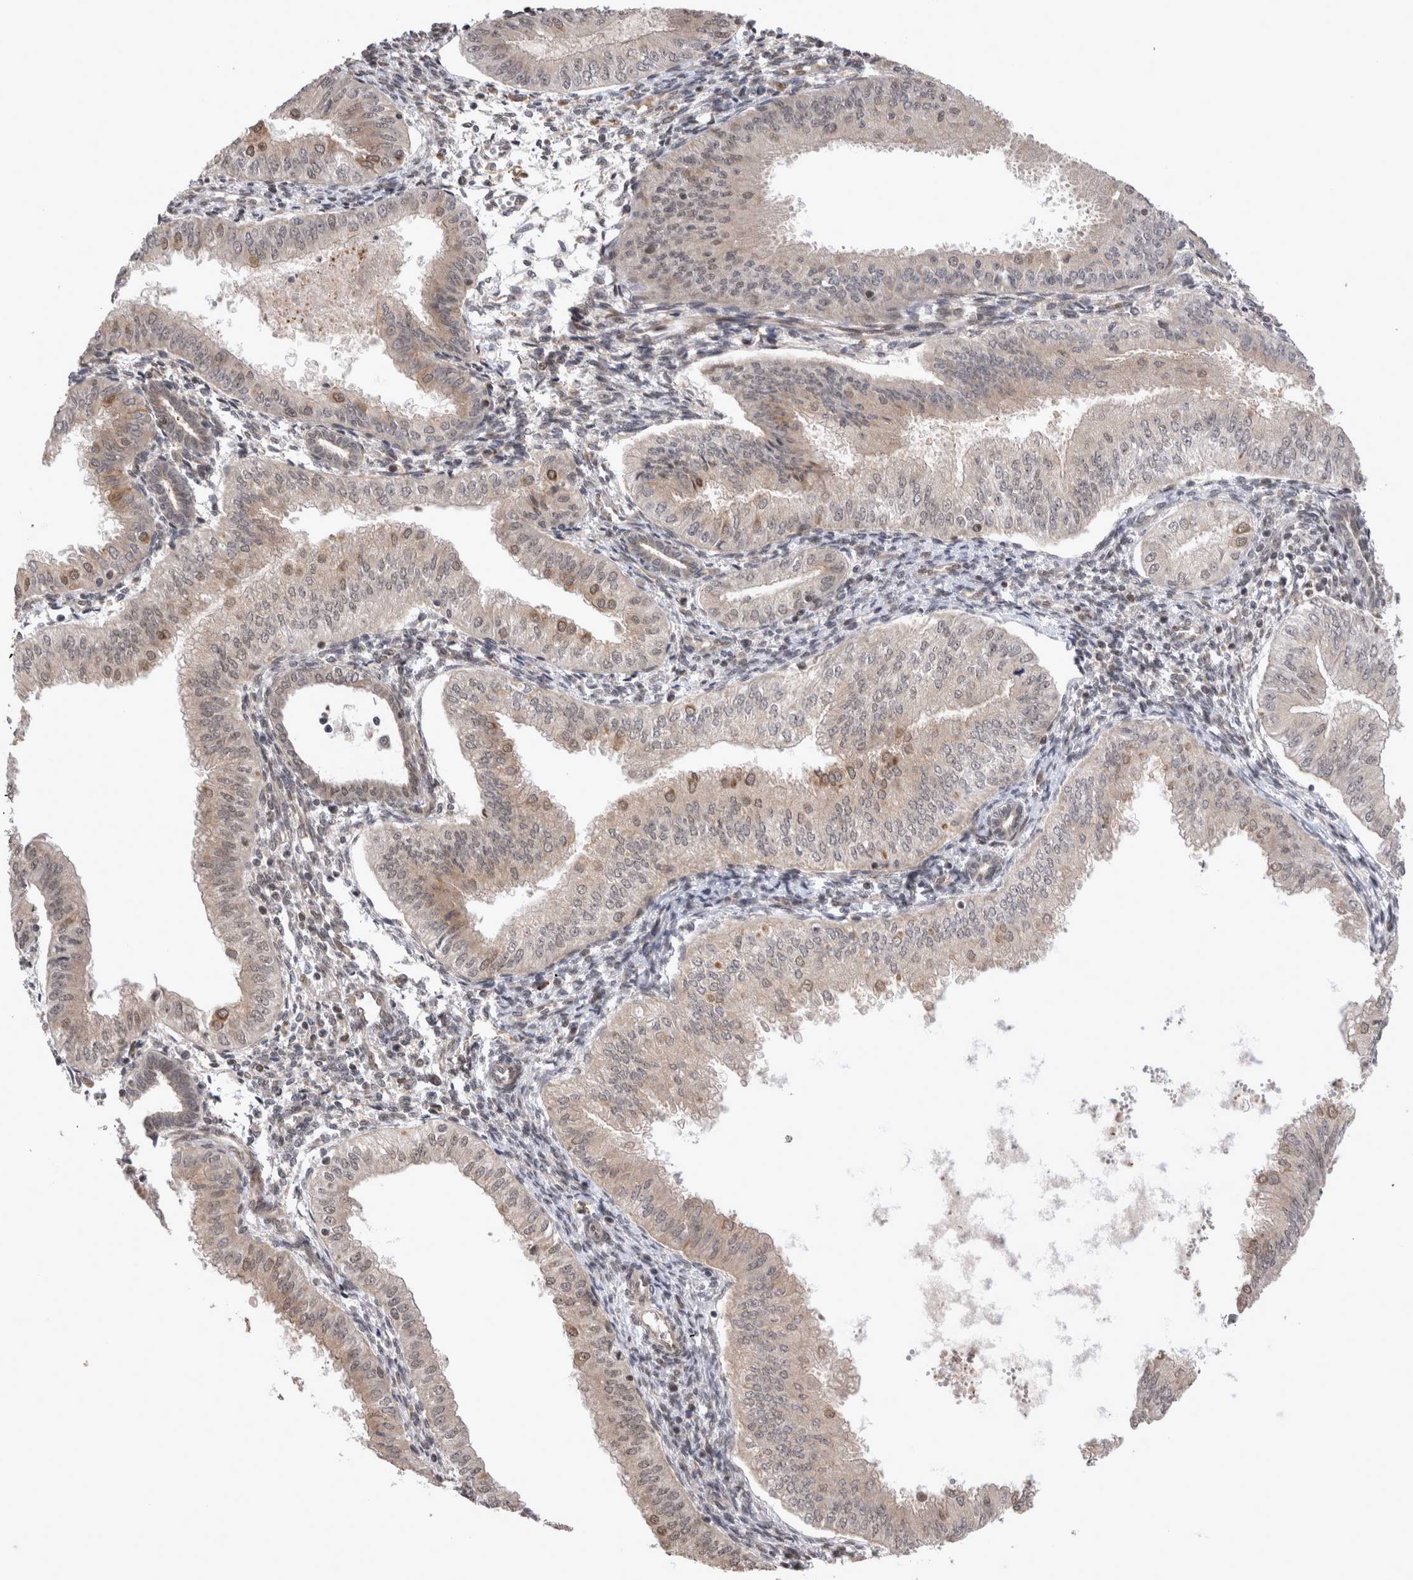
{"staining": {"intensity": "moderate", "quantity": "<25%", "location": "nuclear"}, "tissue": "endometrial cancer", "cell_type": "Tumor cells", "image_type": "cancer", "snomed": [{"axis": "morphology", "description": "Normal tissue, NOS"}, {"axis": "morphology", "description": "Adenocarcinoma, NOS"}, {"axis": "topography", "description": "Endometrium"}], "caption": "A photomicrograph of endometrial cancer (adenocarcinoma) stained for a protein displays moderate nuclear brown staining in tumor cells.", "gene": "TMEM65", "patient": {"sex": "female", "age": 53}}